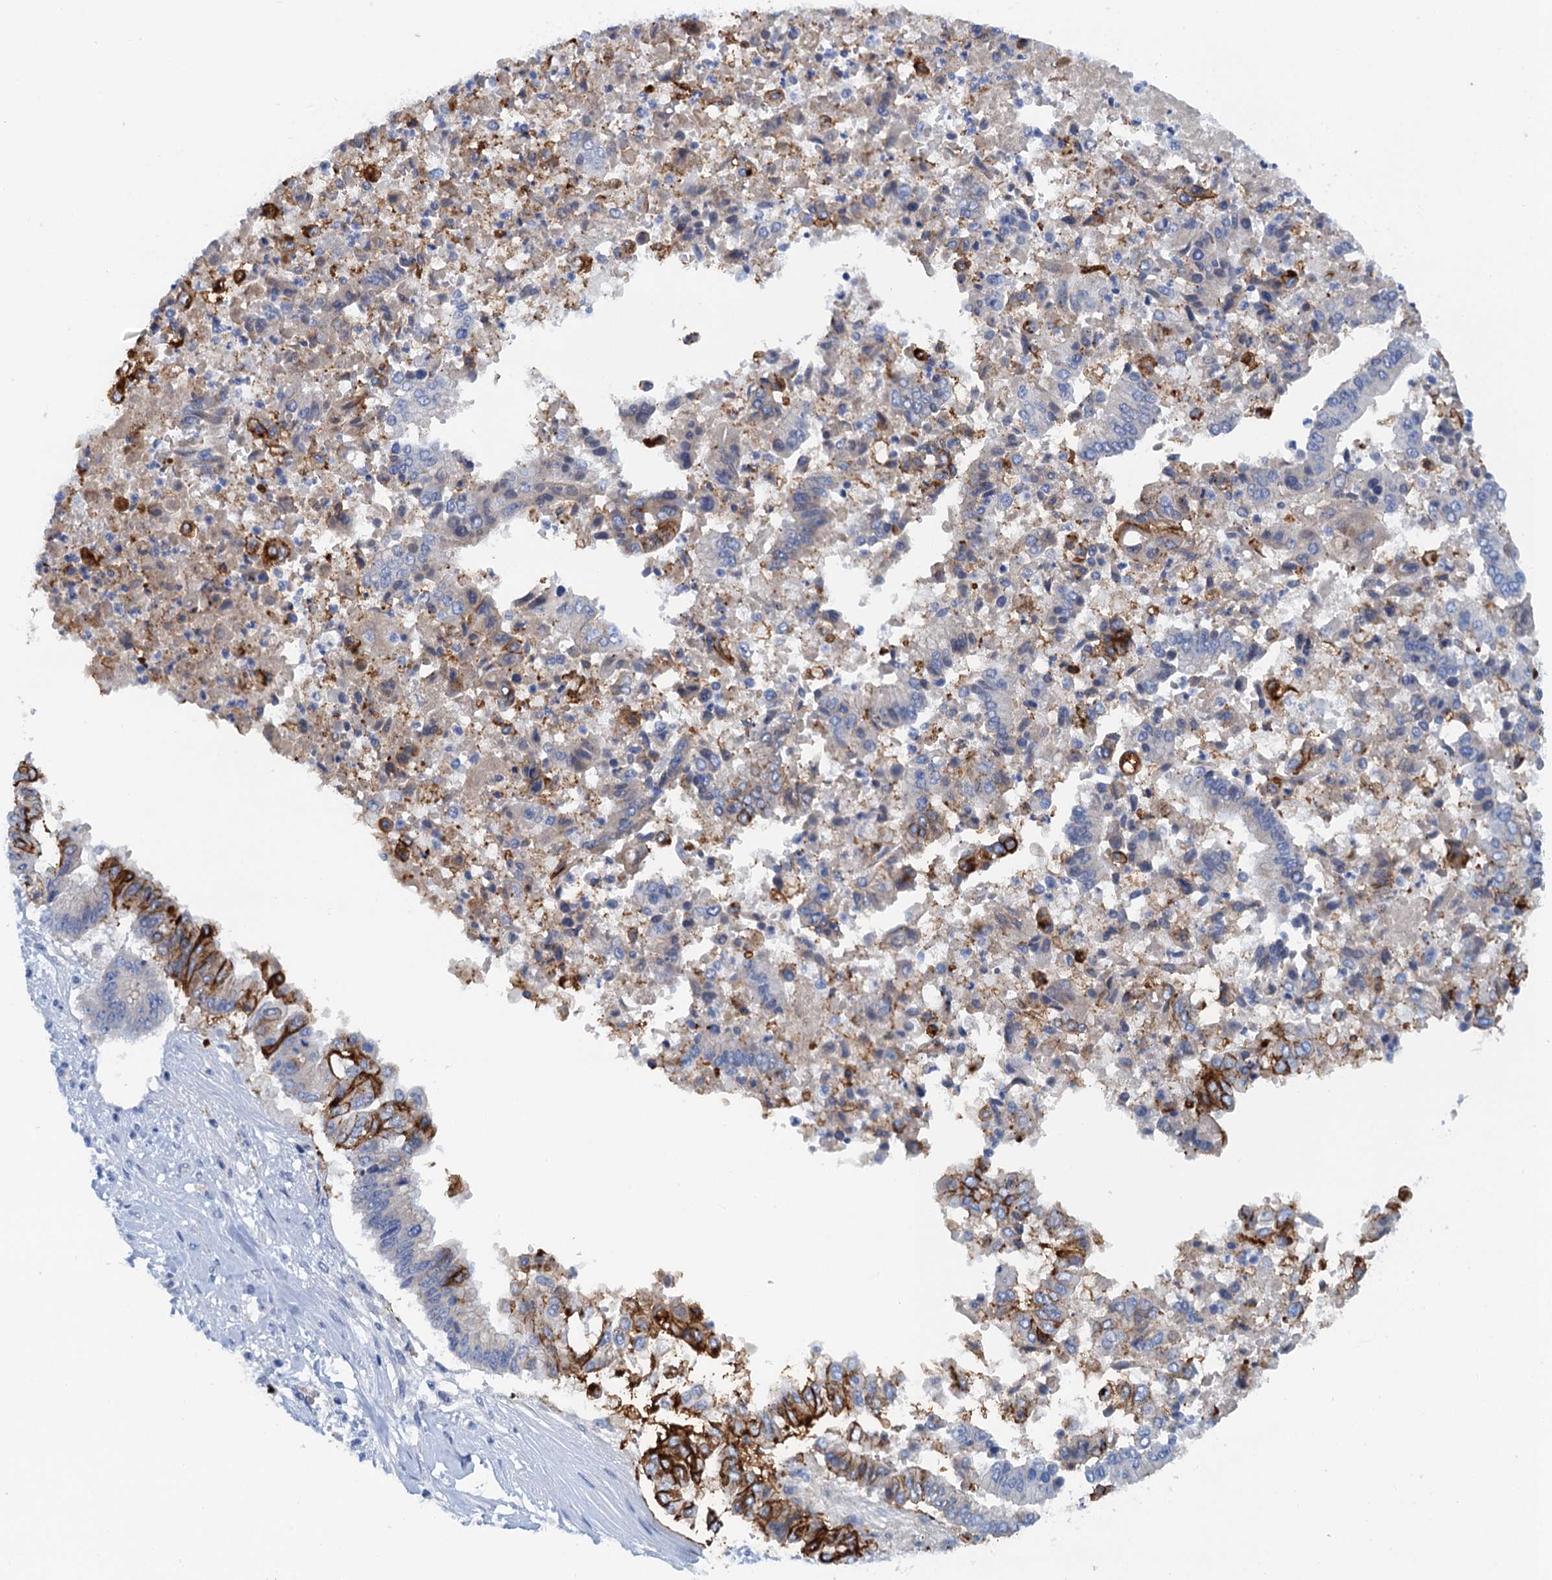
{"staining": {"intensity": "strong", "quantity": "25%-75%", "location": "cytoplasmic/membranous"}, "tissue": "pancreatic cancer", "cell_type": "Tumor cells", "image_type": "cancer", "snomed": [{"axis": "morphology", "description": "Adenocarcinoma, NOS"}, {"axis": "topography", "description": "Pancreas"}], "caption": "An IHC image of tumor tissue is shown. Protein staining in brown shows strong cytoplasmic/membranous positivity in pancreatic cancer within tumor cells.", "gene": "MYADML2", "patient": {"sex": "female", "age": 77}}